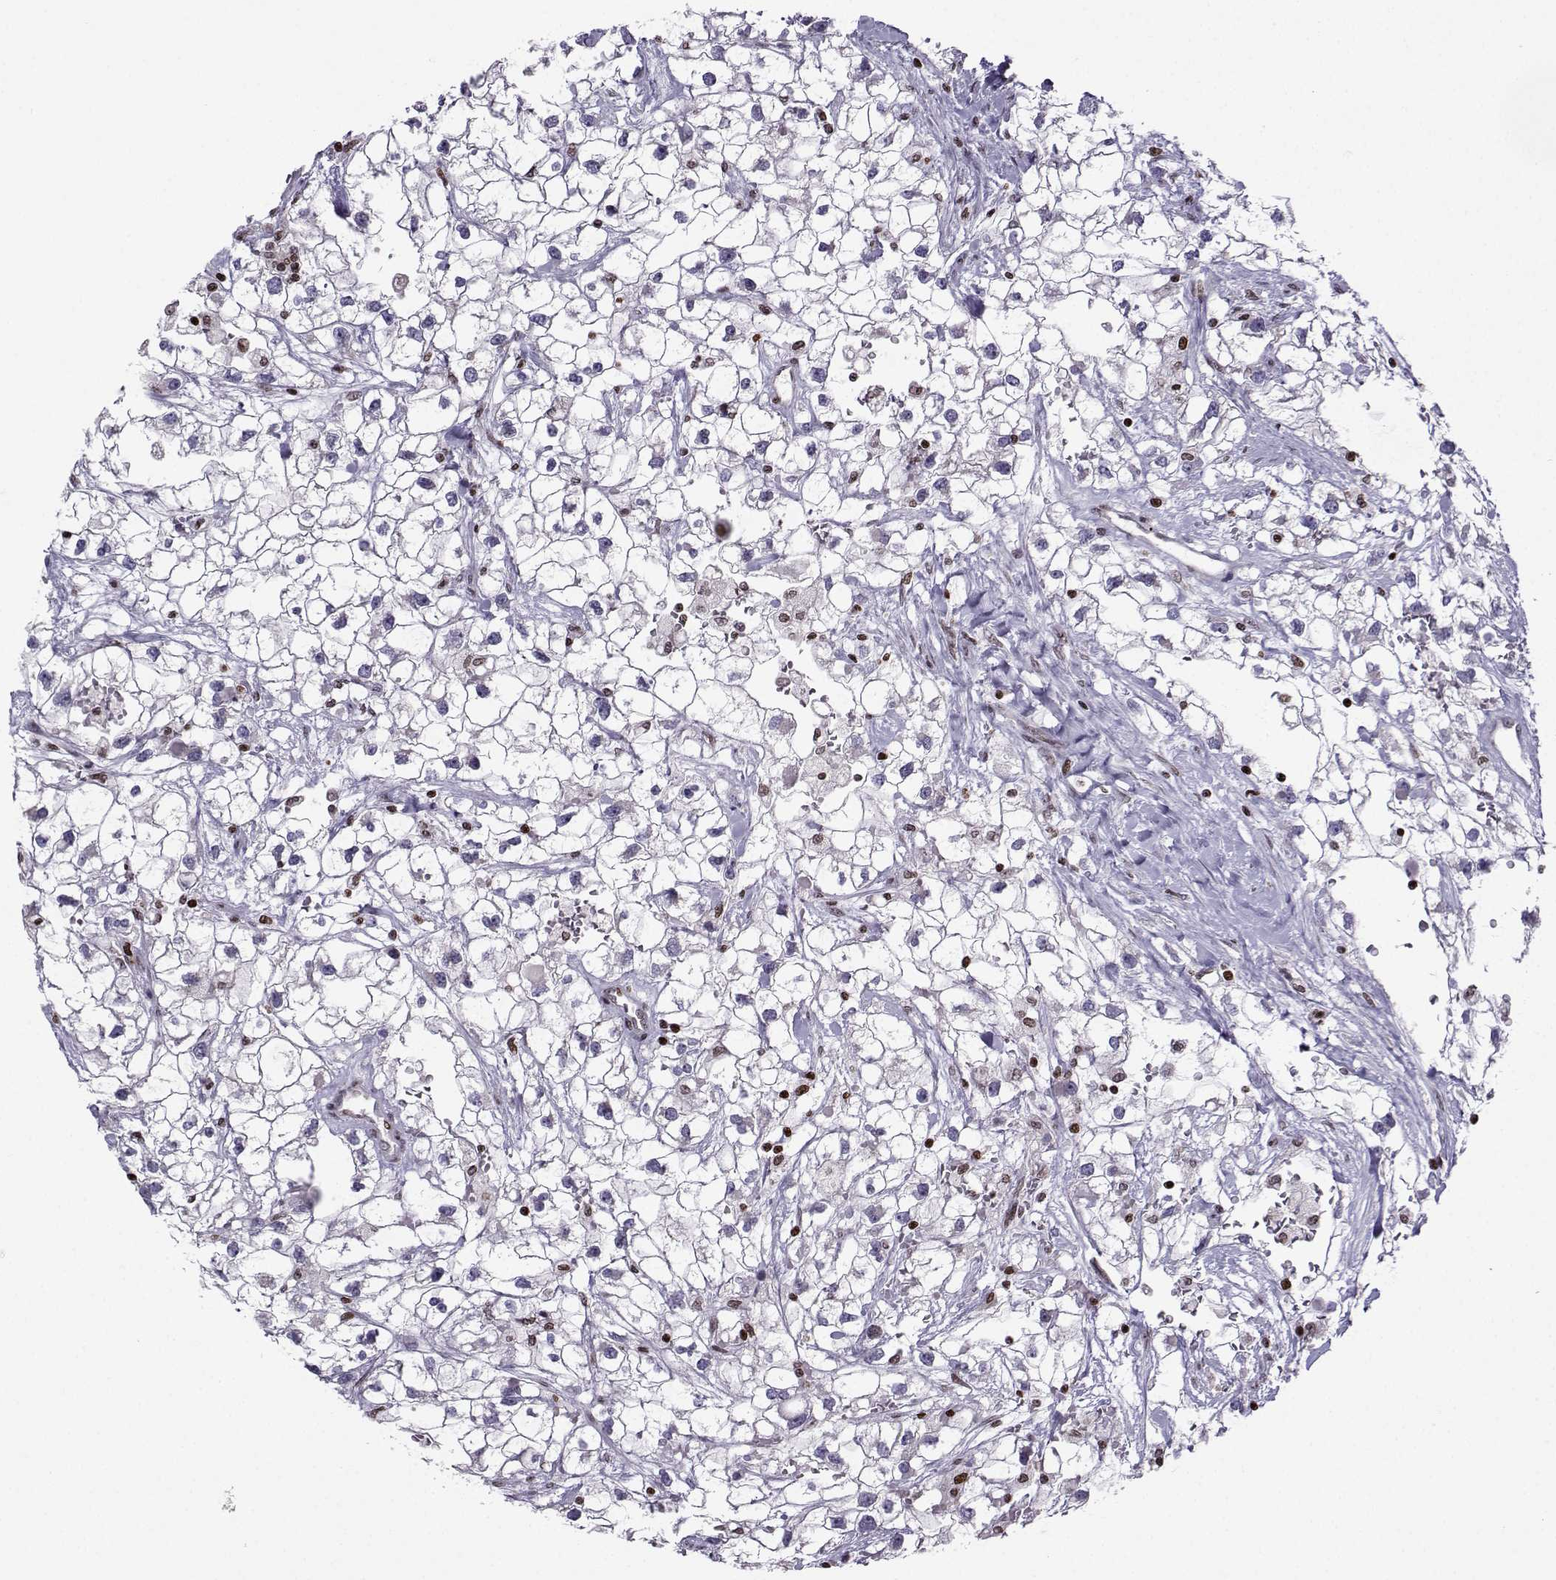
{"staining": {"intensity": "strong", "quantity": "<25%", "location": "nuclear"}, "tissue": "renal cancer", "cell_type": "Tumor cells", "image_type": "cancer", "snomed": [{"axis": "morphology", "description": "Adenocarcinoma, NOS"}, {"axis": "topography", "description": "Kidney"}], "caption": "Tumor cells show medium levels of strong nuclear expression in approximately <25% of cells in human adenocarcinoma (renal). (Stains: DAB in brown, nuclei in blue, Microscopy: brightfield microscopy at high magnification).", "gene": "ZNF19", "patient": {"sex": "male", "age": 59}}